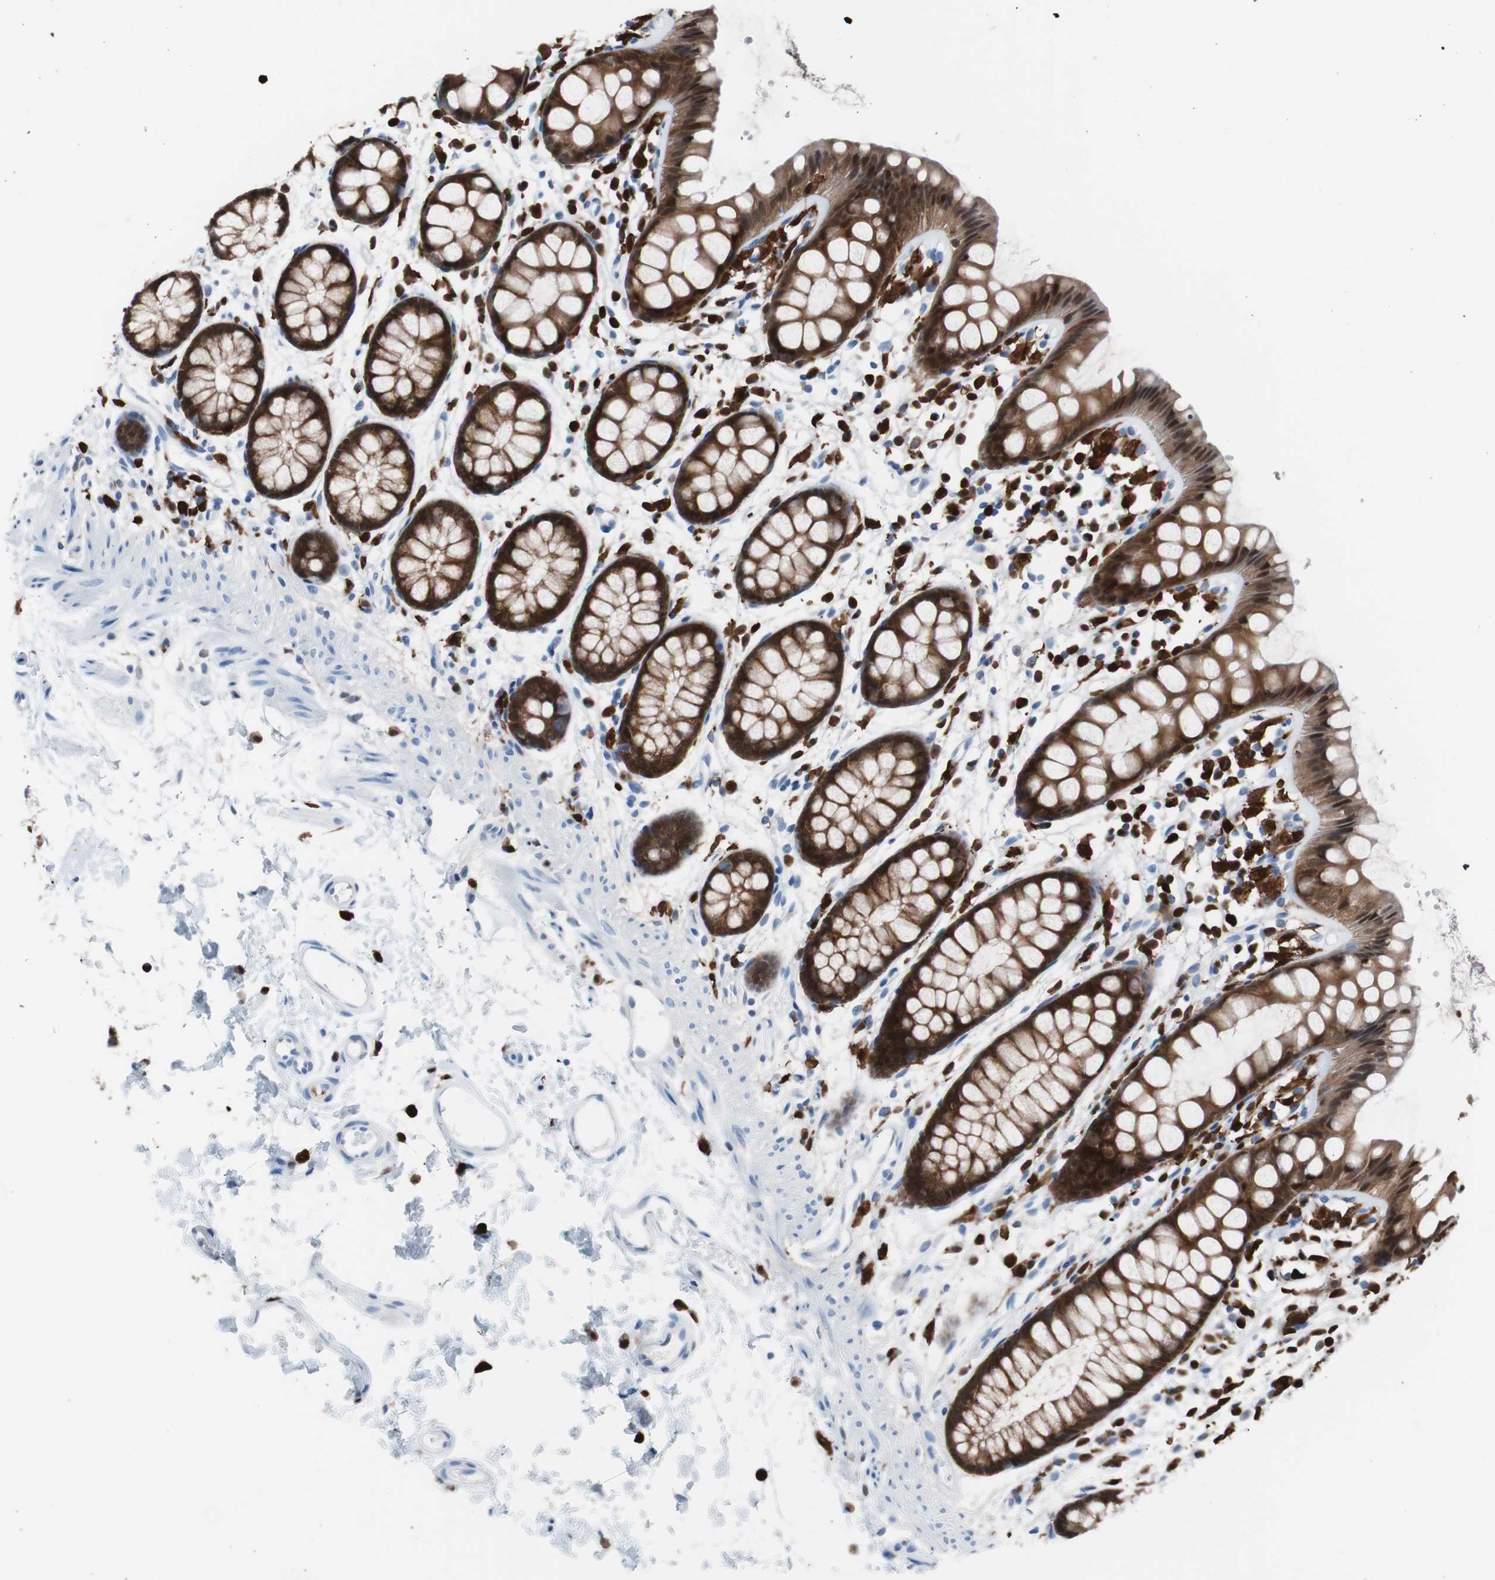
{"staining": {"intensity": "strong", "quantity": ">75%", "location": "cytoplasmic/membranous"}, "tissue": "rectum", "cell_type": "Glandular cells", "image_type": "normal", "snomed": [{"axis": "morphology", "description": "Normal tissue, NOS"}, {"axis": "topography", "description": "Rectum"}], "caption": "DAB immunohistochemical staining of benign human rectum reveals strong cytoplasmic/membranous protein positivity in about >75% of glandular cells. The staining is performed using DAB brown chromogen to label protein expression. The nuclei are counter-stained blue using hematoxylin.", "gene": "SYK", "patient": {"sex": "female", "age": 66}}